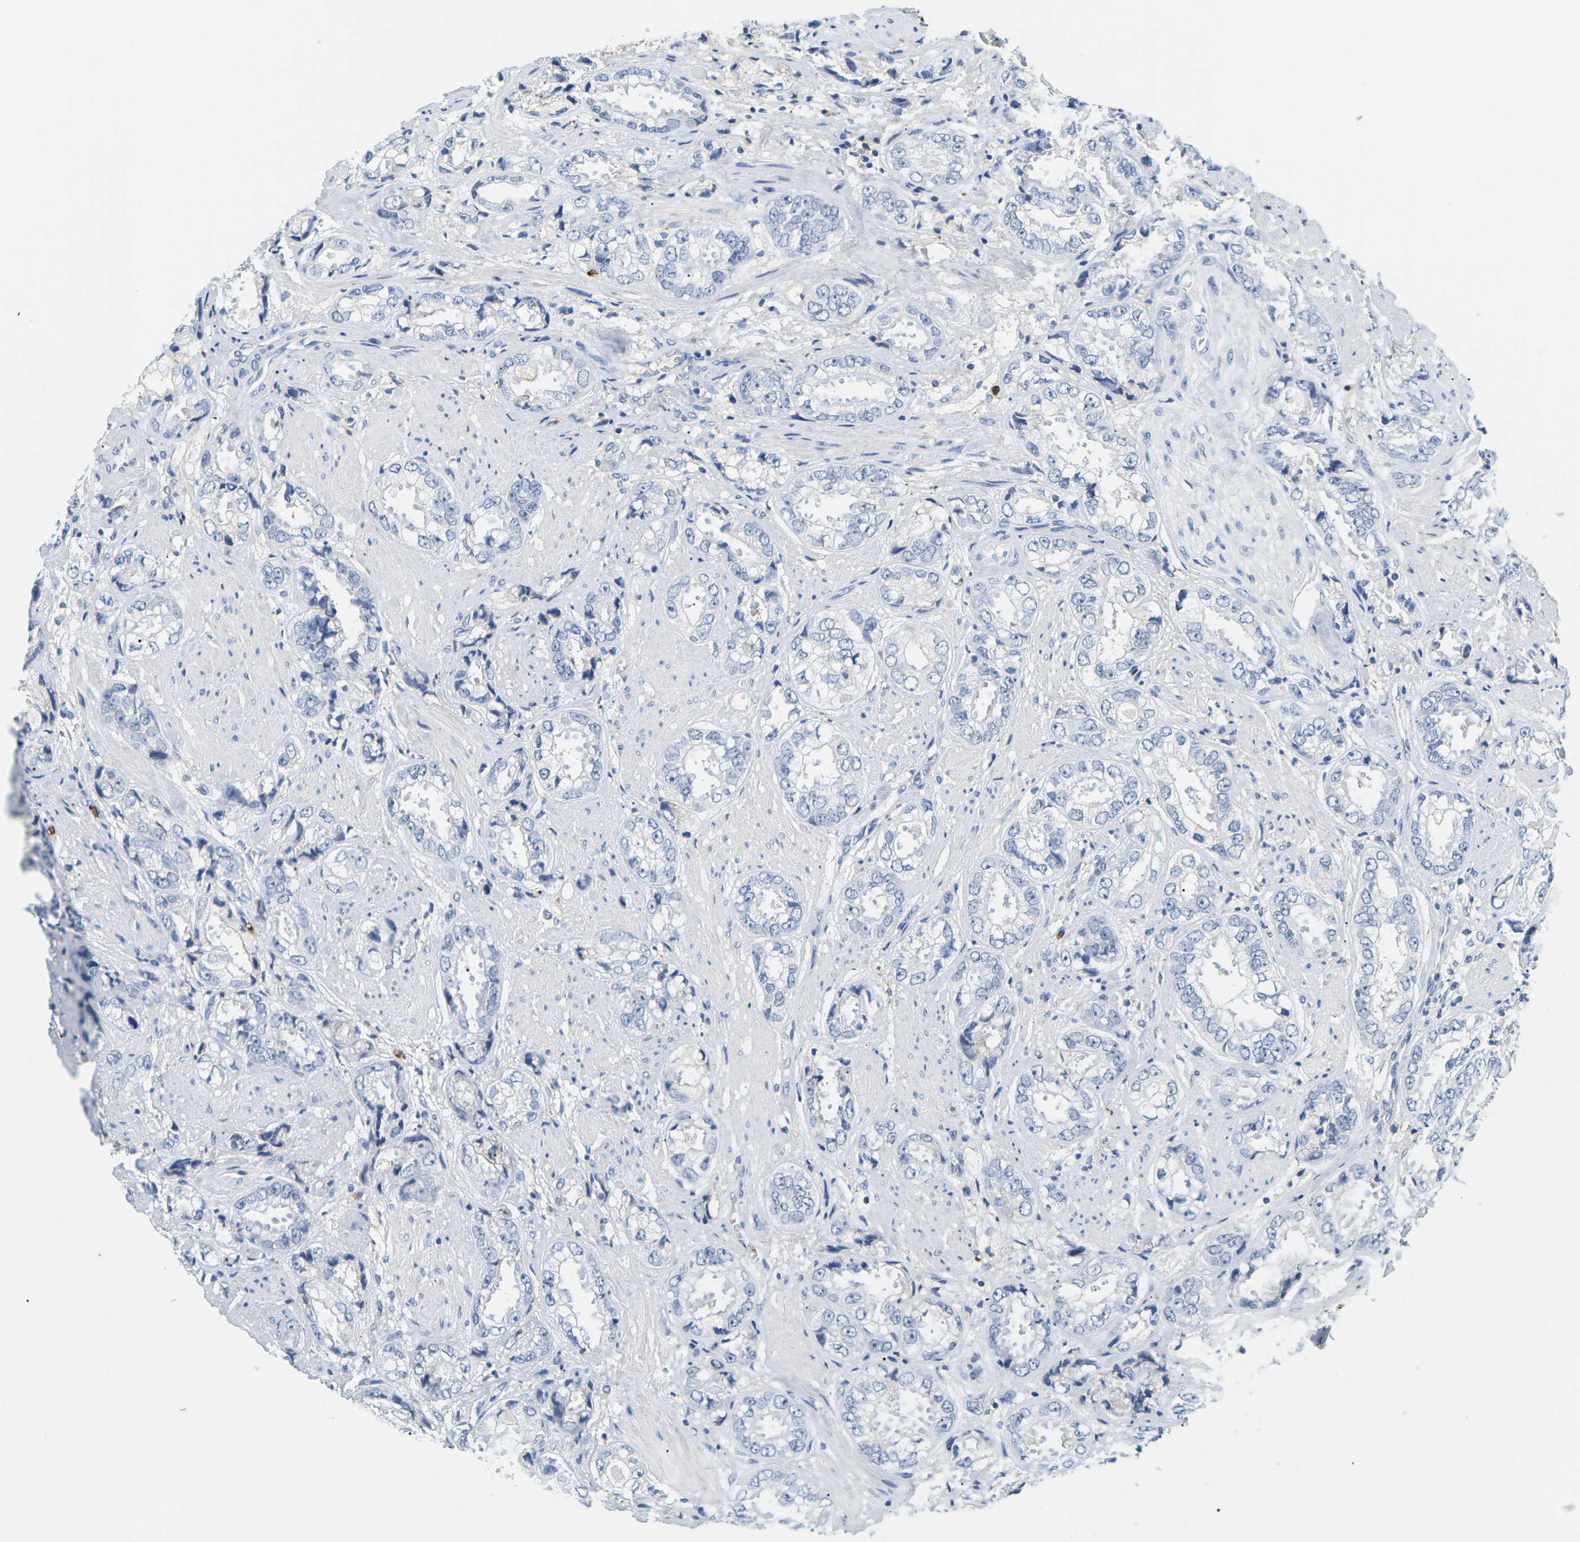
{"staining": {"intensity": "negative", "quantity": "none", "location": "none"}, "tissue": "prostate cancer", "cell_type": "Tumor cells", "image_type": "cancer", "snomed": [{"axis": "morphology", "description": "Adenocarcinoma, High grade"}, {"axis": "topography", "description": "Prostate"}], "caption": "A histopathology image of prostate cancer (adenocarcinoma (high-grade)) stained for a protein reveals no brown staining in tumor cells.", "gene": "ADM", "patient": {"sex": "male", "age": 61}}